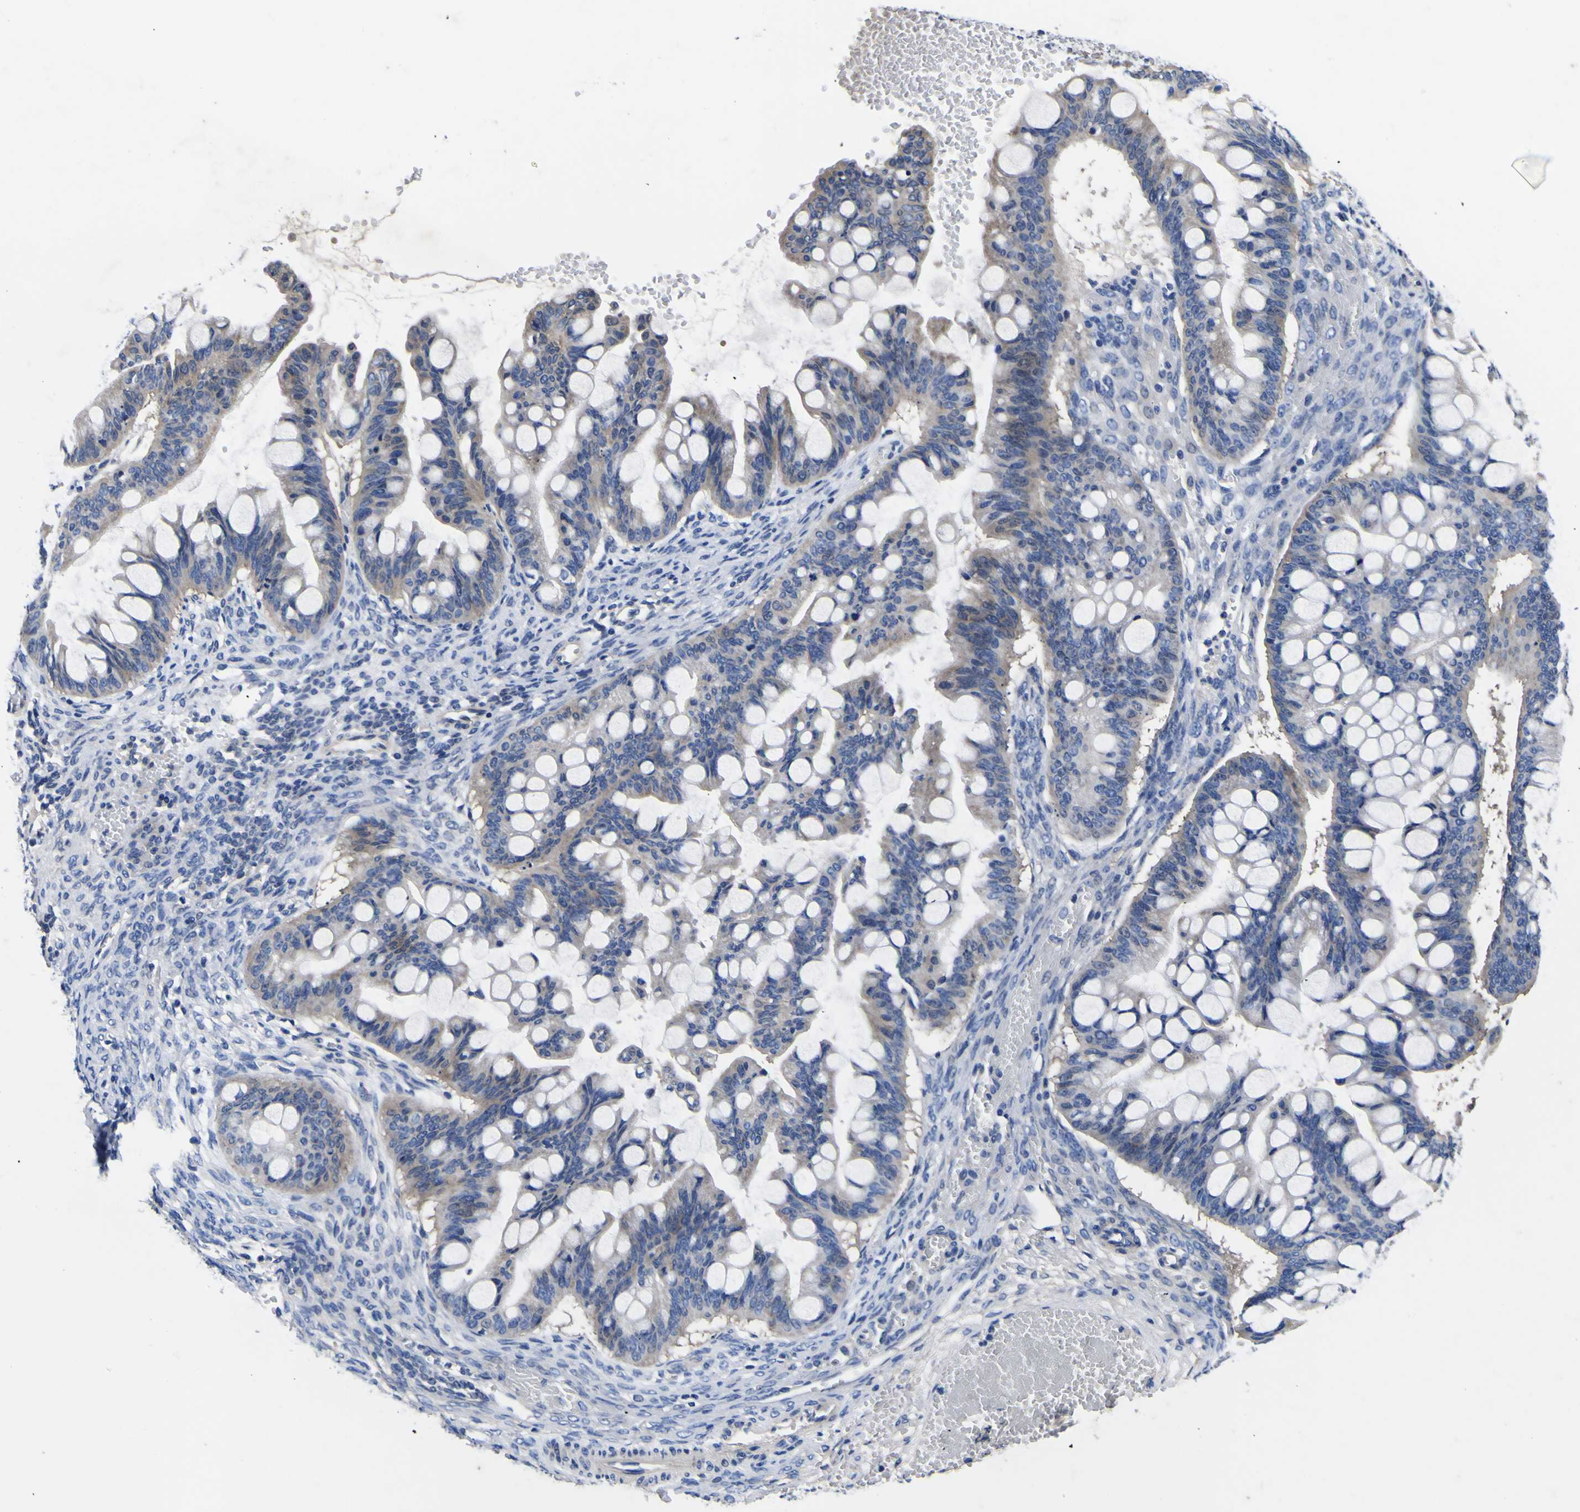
{"staining": {"intensity": "negative", "quantity": "none", "location": "none"}, "tissue": "ovarian cancer", "cell_type": "Tumor cells", "image_type": "cancer", "snomed": [{"axis": "morphology", "description": "Cystadenocarcinoma, mucinous, NOS"}, {"axis": "topography", "description": "Ovary"}], "caption": "Protein analysis of ovarian mucinous cystadenocarcinoma displays no significant positivity in tumor cells.", "gene": "VASN", "patient": {"sex": "female", "age": 73}}